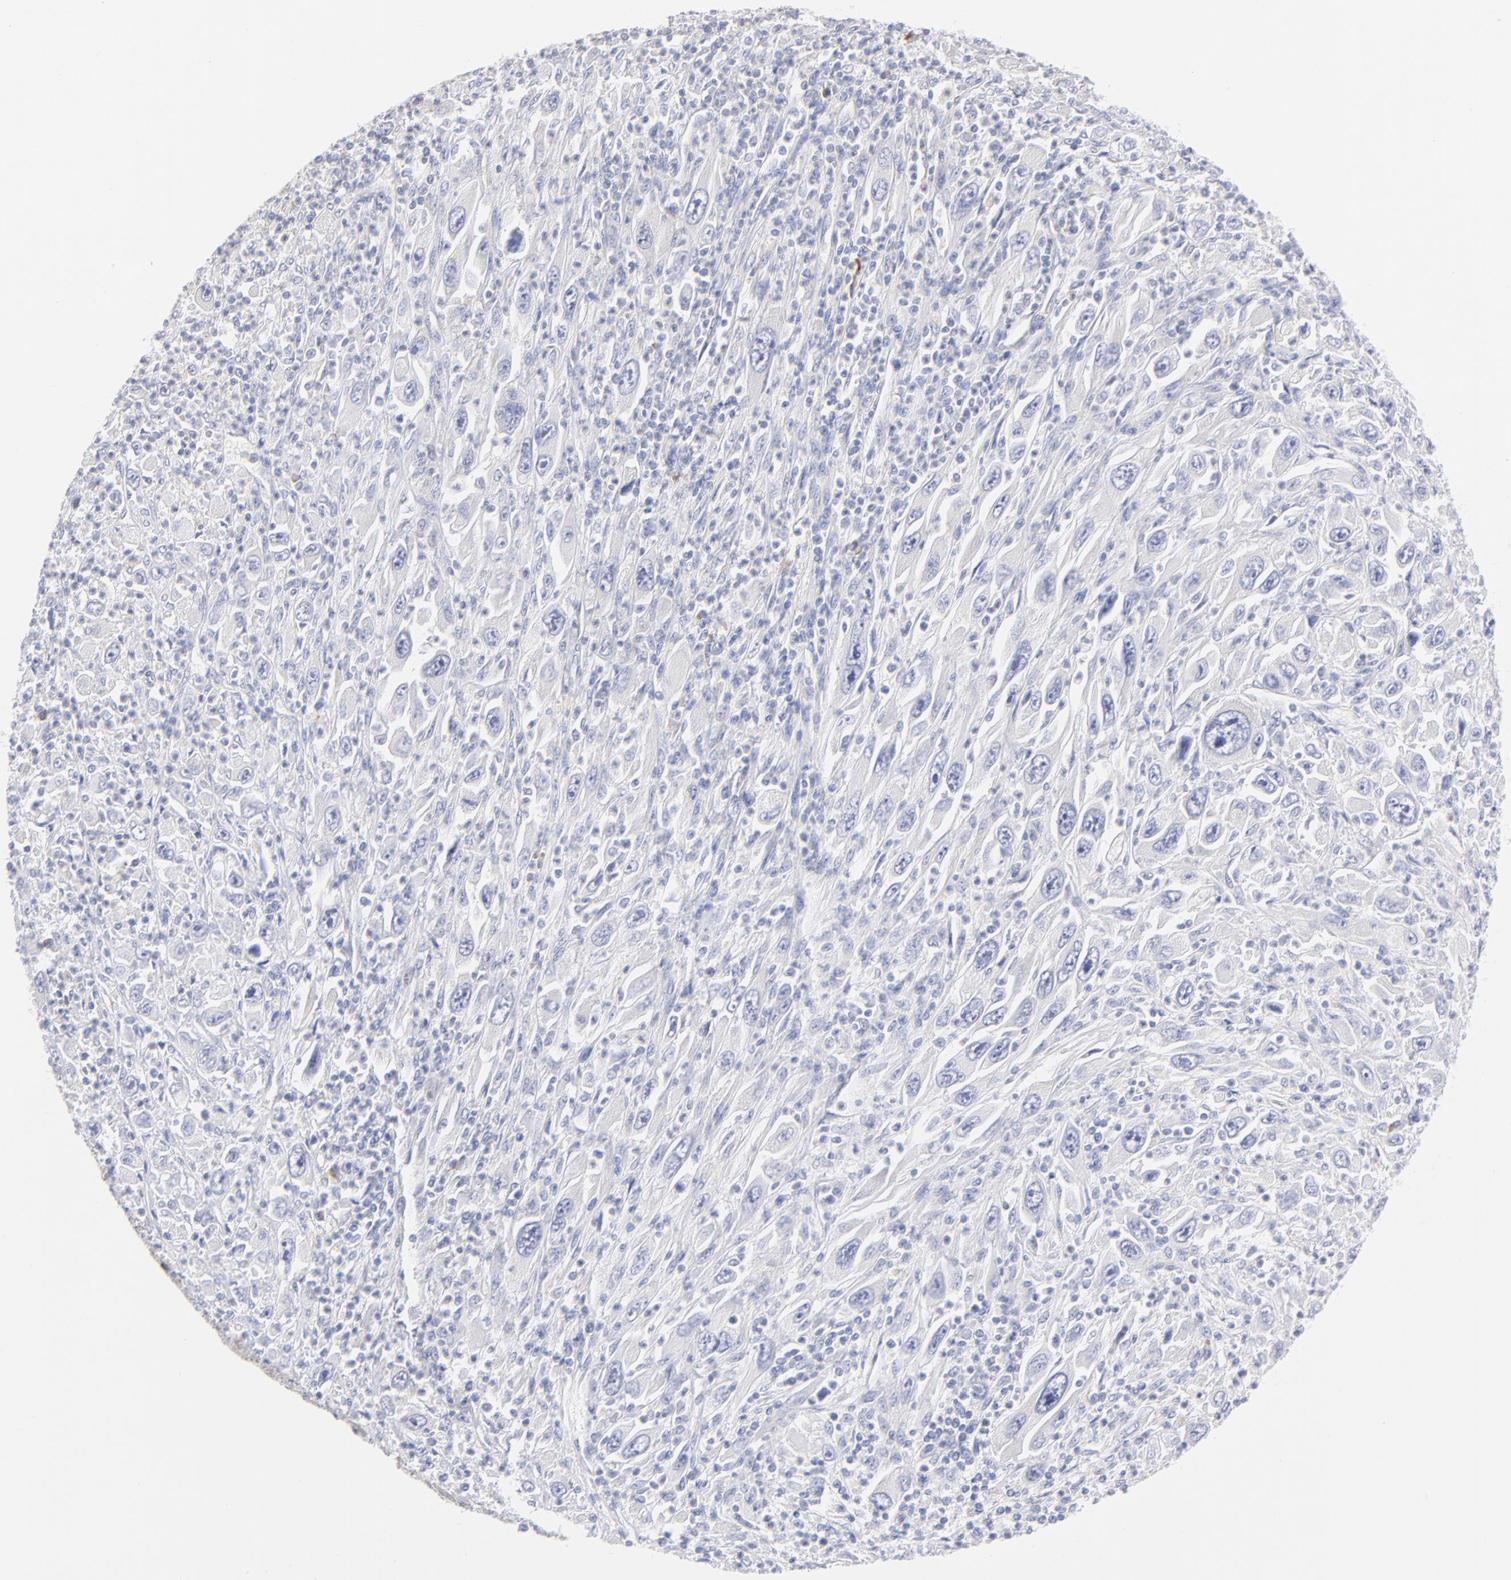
{"staining": {"intensity": "moderate", "quantity": ">75%", "location": "cytoplasmic/membranous"}, "tissue": "melanoma", "cell_type": "Tumor cells", "image_type": "cancer", "snomed": [{"axis": "morphology", "description": "Malignant melanoma, Metastatic site"}, {"axis": "topography", "description": "Skin"}], "caption": "A brown stain highlights moderate cytoplasmic/membranous staining of a protein in malignant melanoma (metastatic site) tumor cells.", "gene": "EIF2AK2", "patient": {"sex": "female", "age": 56}}